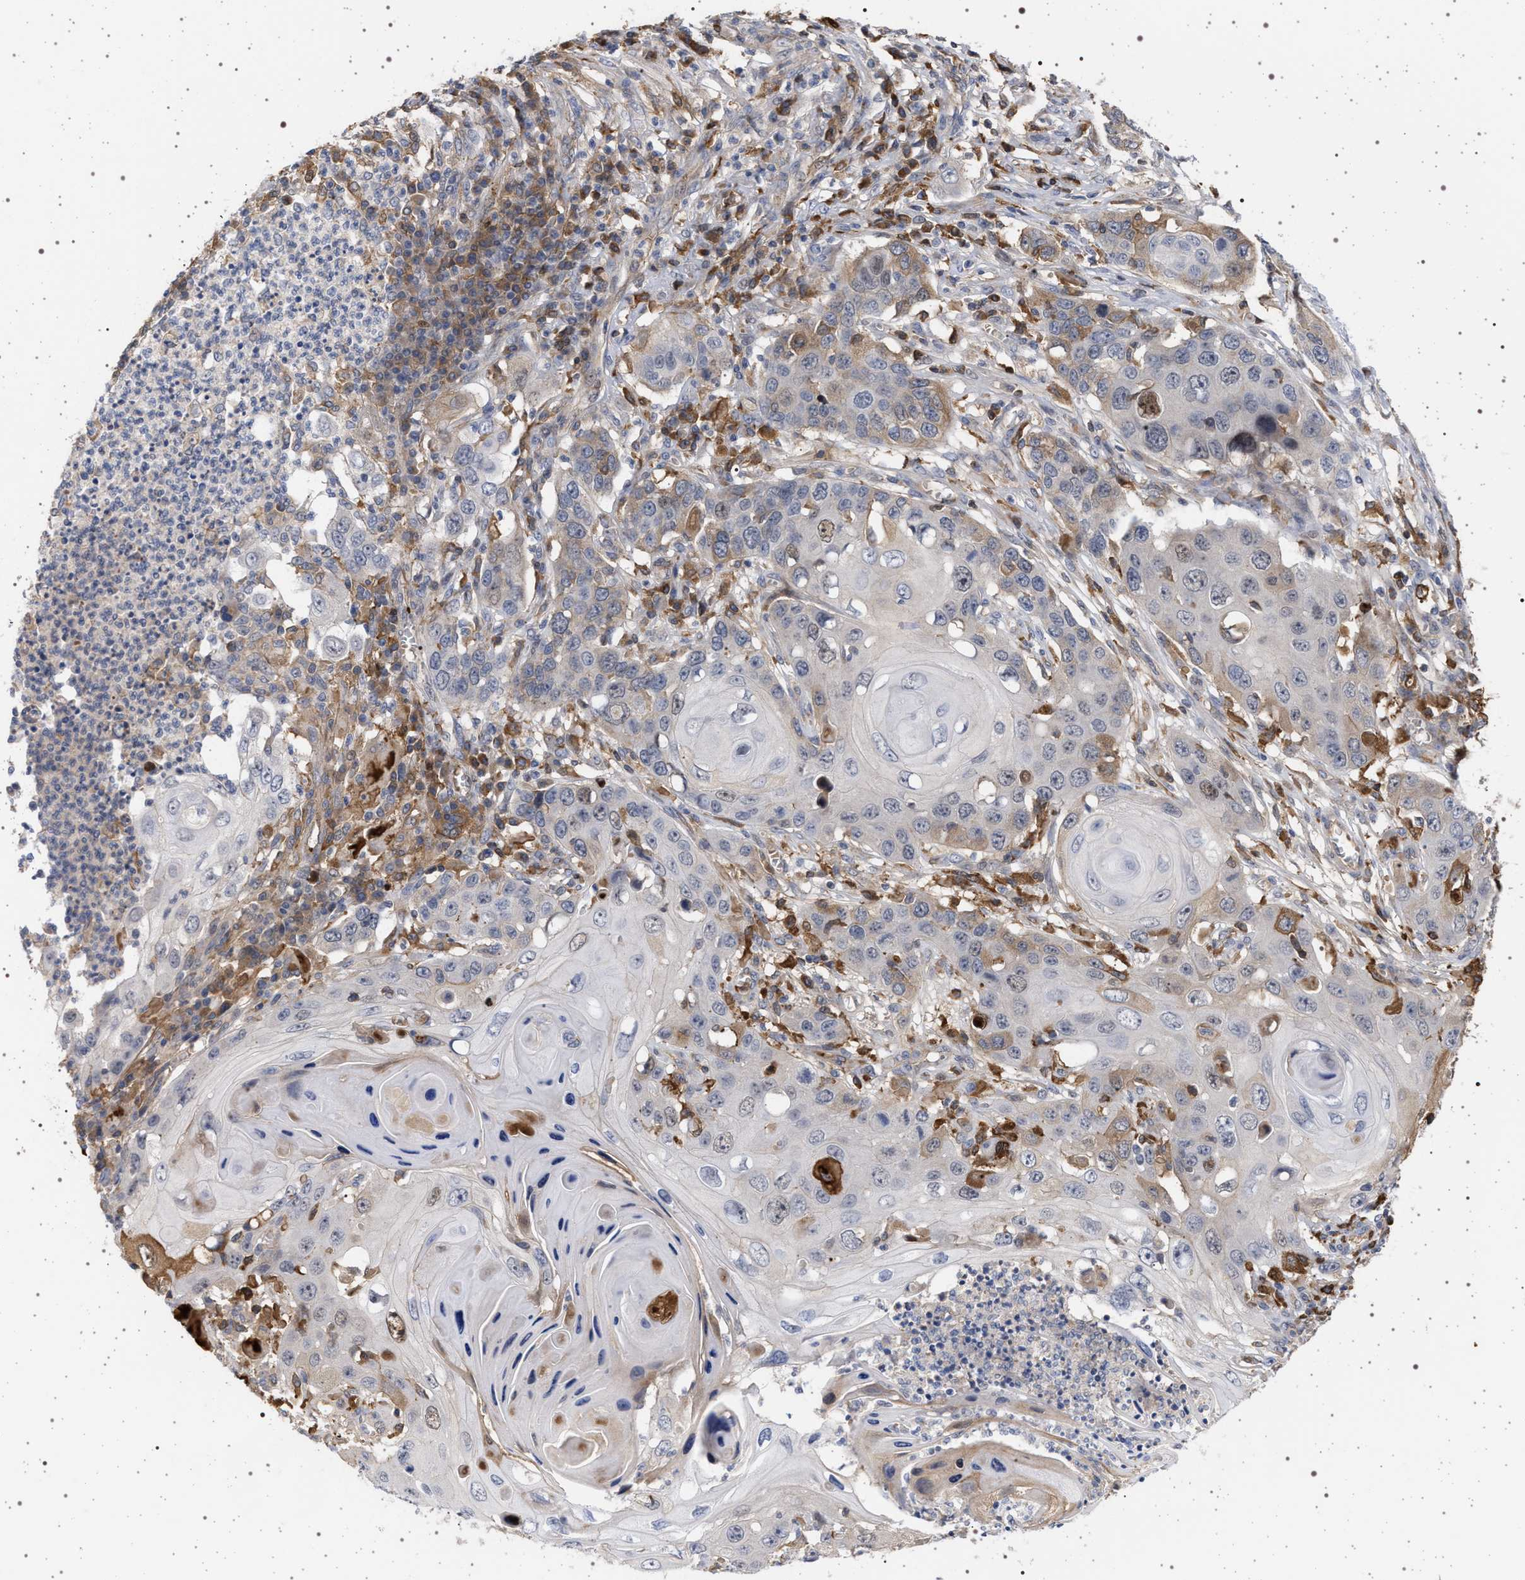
{"staining": {"intensity": "weak", "quantity": "<25%", "location": "cytoplasmic/membranous"}, "tissue": "skin cancer", "cell_type": "Tumor cells", "image_type": "cancer", "snomed": [{"axis": "morphology", "description": "Squamous cell carcinoma, NOS"}, {"axis": "topography", "description": "Skin"}], "caption": "Human skin squamous cell carcinoma stained for a protein using IHC shows no expression in tumor cells.", "gene": "RBM48", "patient": {"sex": "male", "age": 55}}